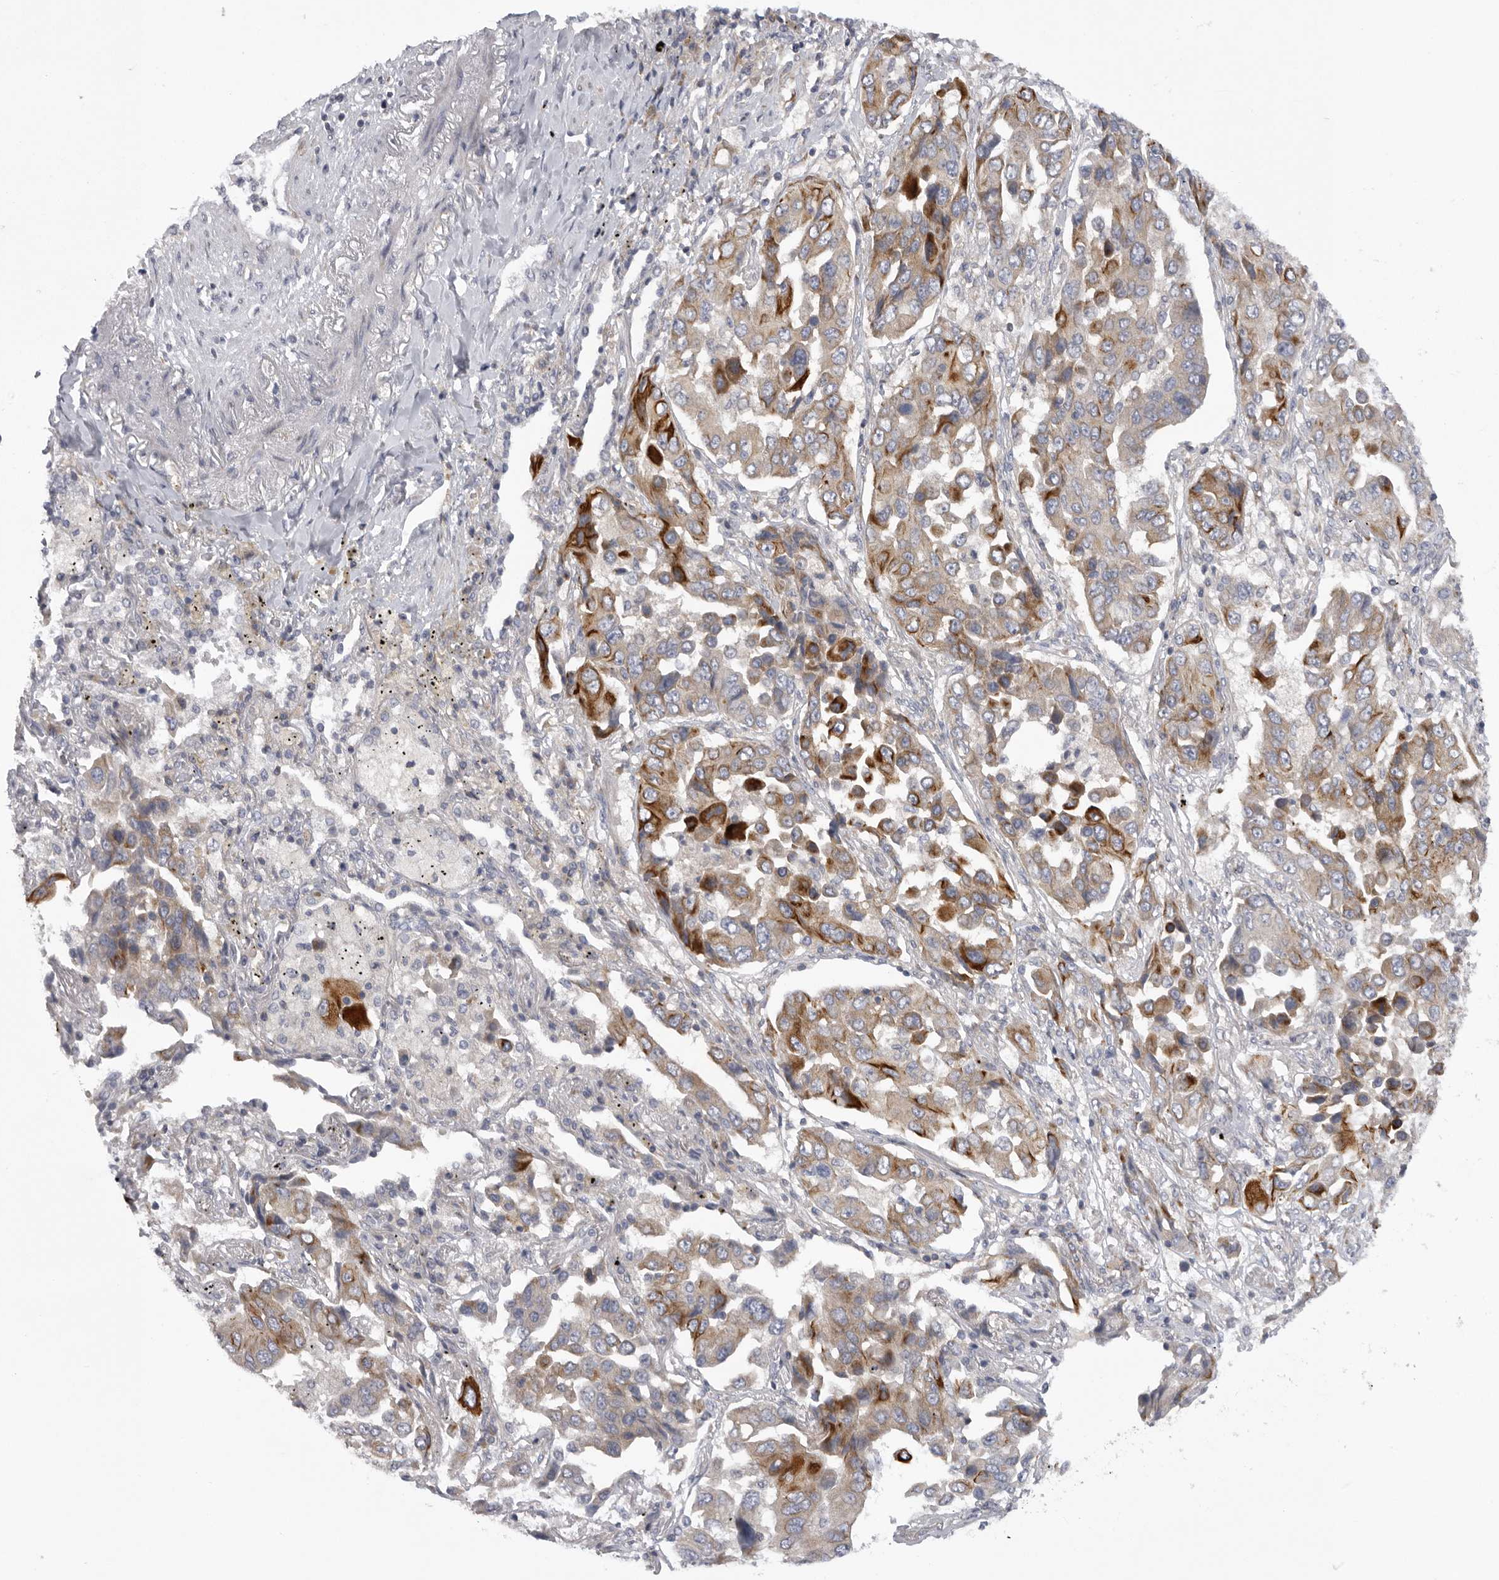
{"staining": {"intensity": "moderate", "quantity": ">75%", "location": "cytoplasmic/membranous"}, "tissue": "lung cancer", "cell_type": "Tumor cells", "image_type": "cancer", "snomed": [{"axis": "morphology", "description": "Adenocarcinoma, NOS"}, {"axis": "topography", "description": "Lung"}], "caption": "Tumor cells reveal medium levels of moderate cytoplasmic/membranous expression in approximately >75% of cells in lung cancer.", "gene": "USP24", "patient": {"sex": "female", "age": 65}}